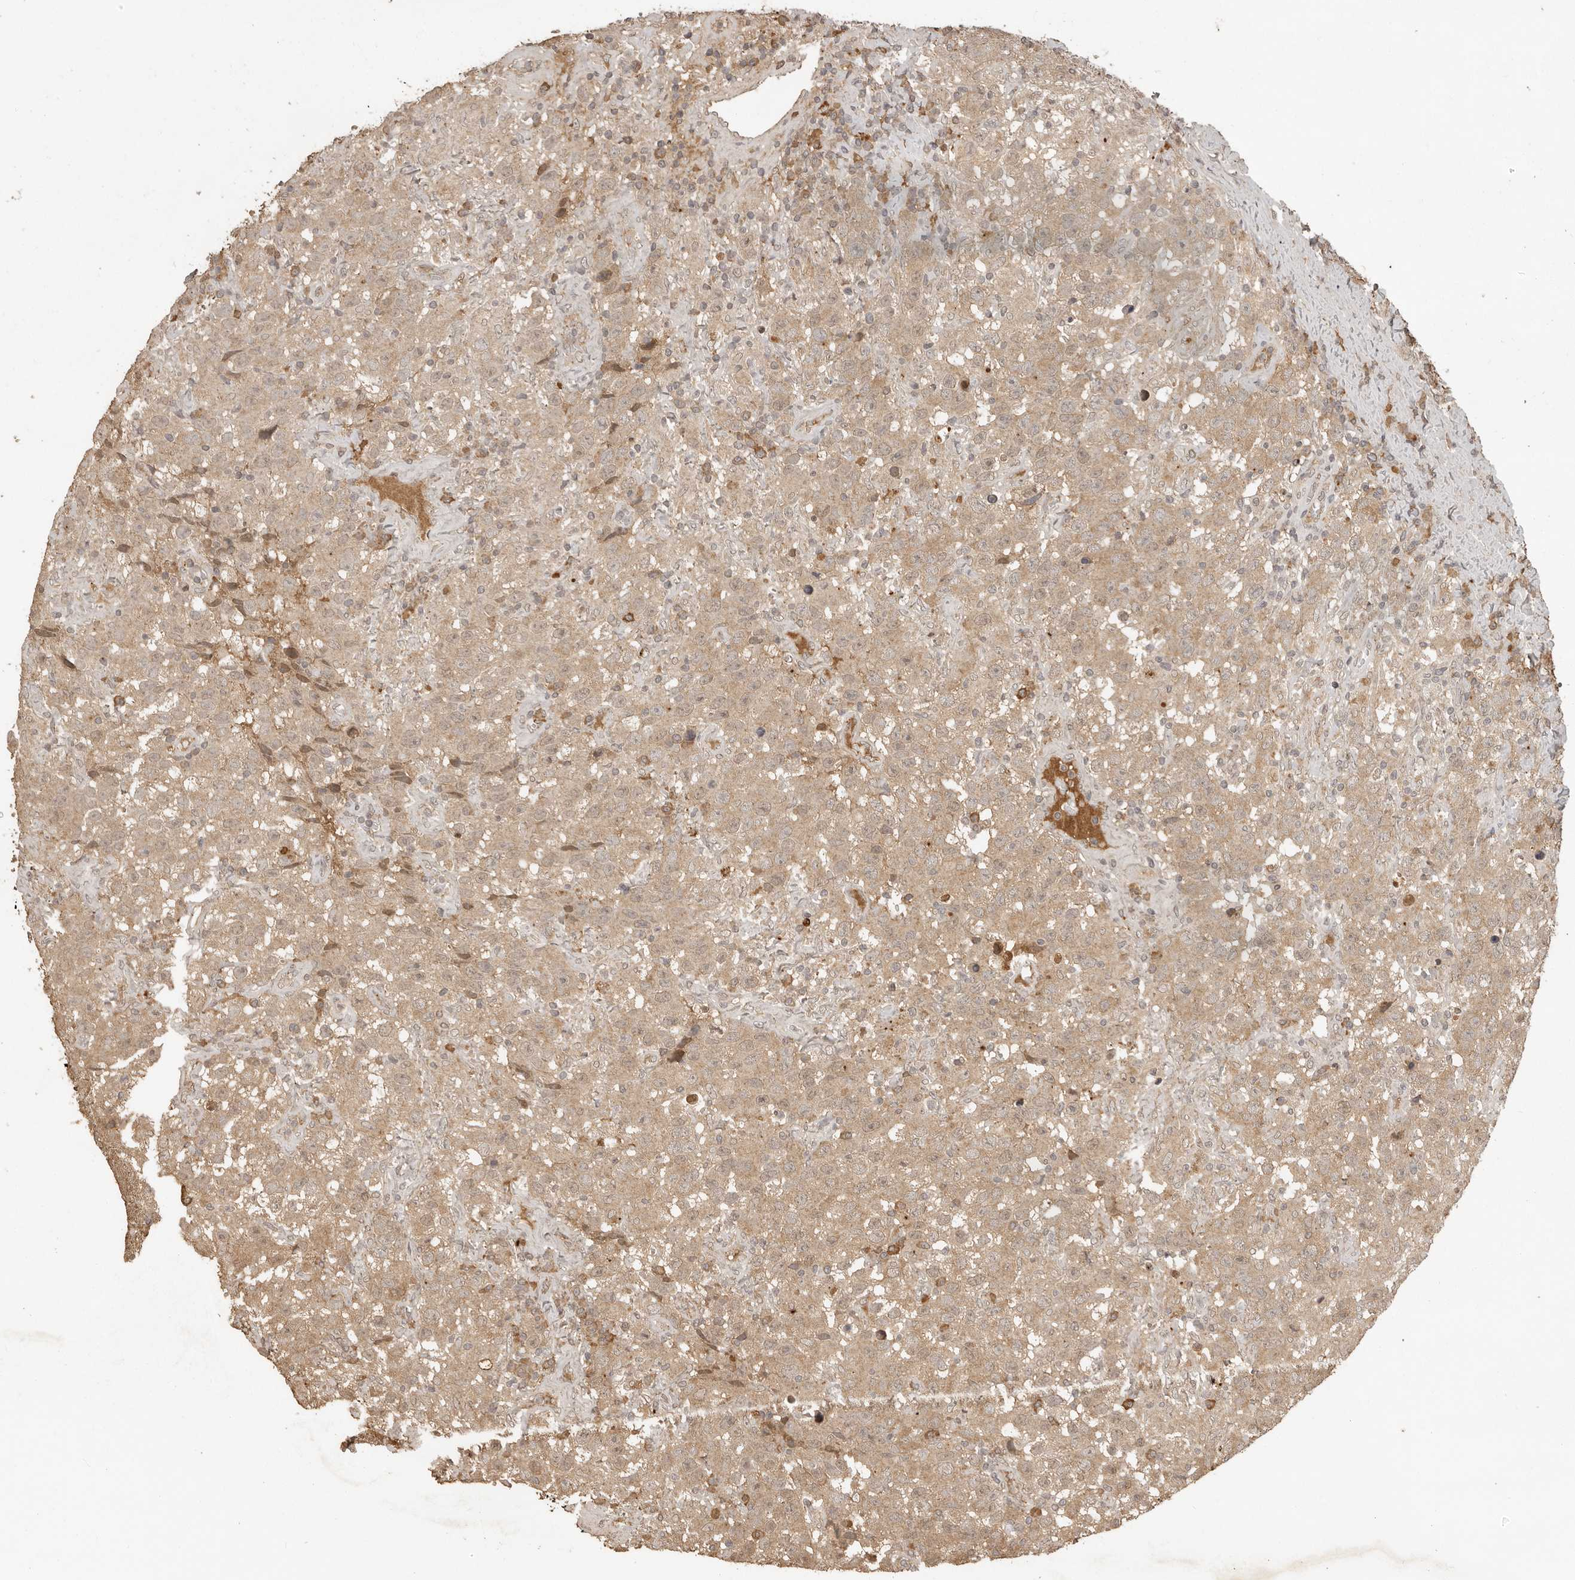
{"staining": {"intensity": "moderate", "quantity": ">75%", "location": "cytoplasmic/membranous"}, "tissue": "testis cancer", "cell_type": "Tumor cells", "image_type": "cancer", "snomed": [{"axis": "morphology", "description": "Seminoma, NOS"}, {"axis": "topography", "description": "Testis"}], "caption": "Tumor cells demonstrate moderate cytoplasmic/membranous staining in approximately >75% of cells in testis seminoma.", "gene": "CTF1", "patient": {"sex": "male", "age": 41}}